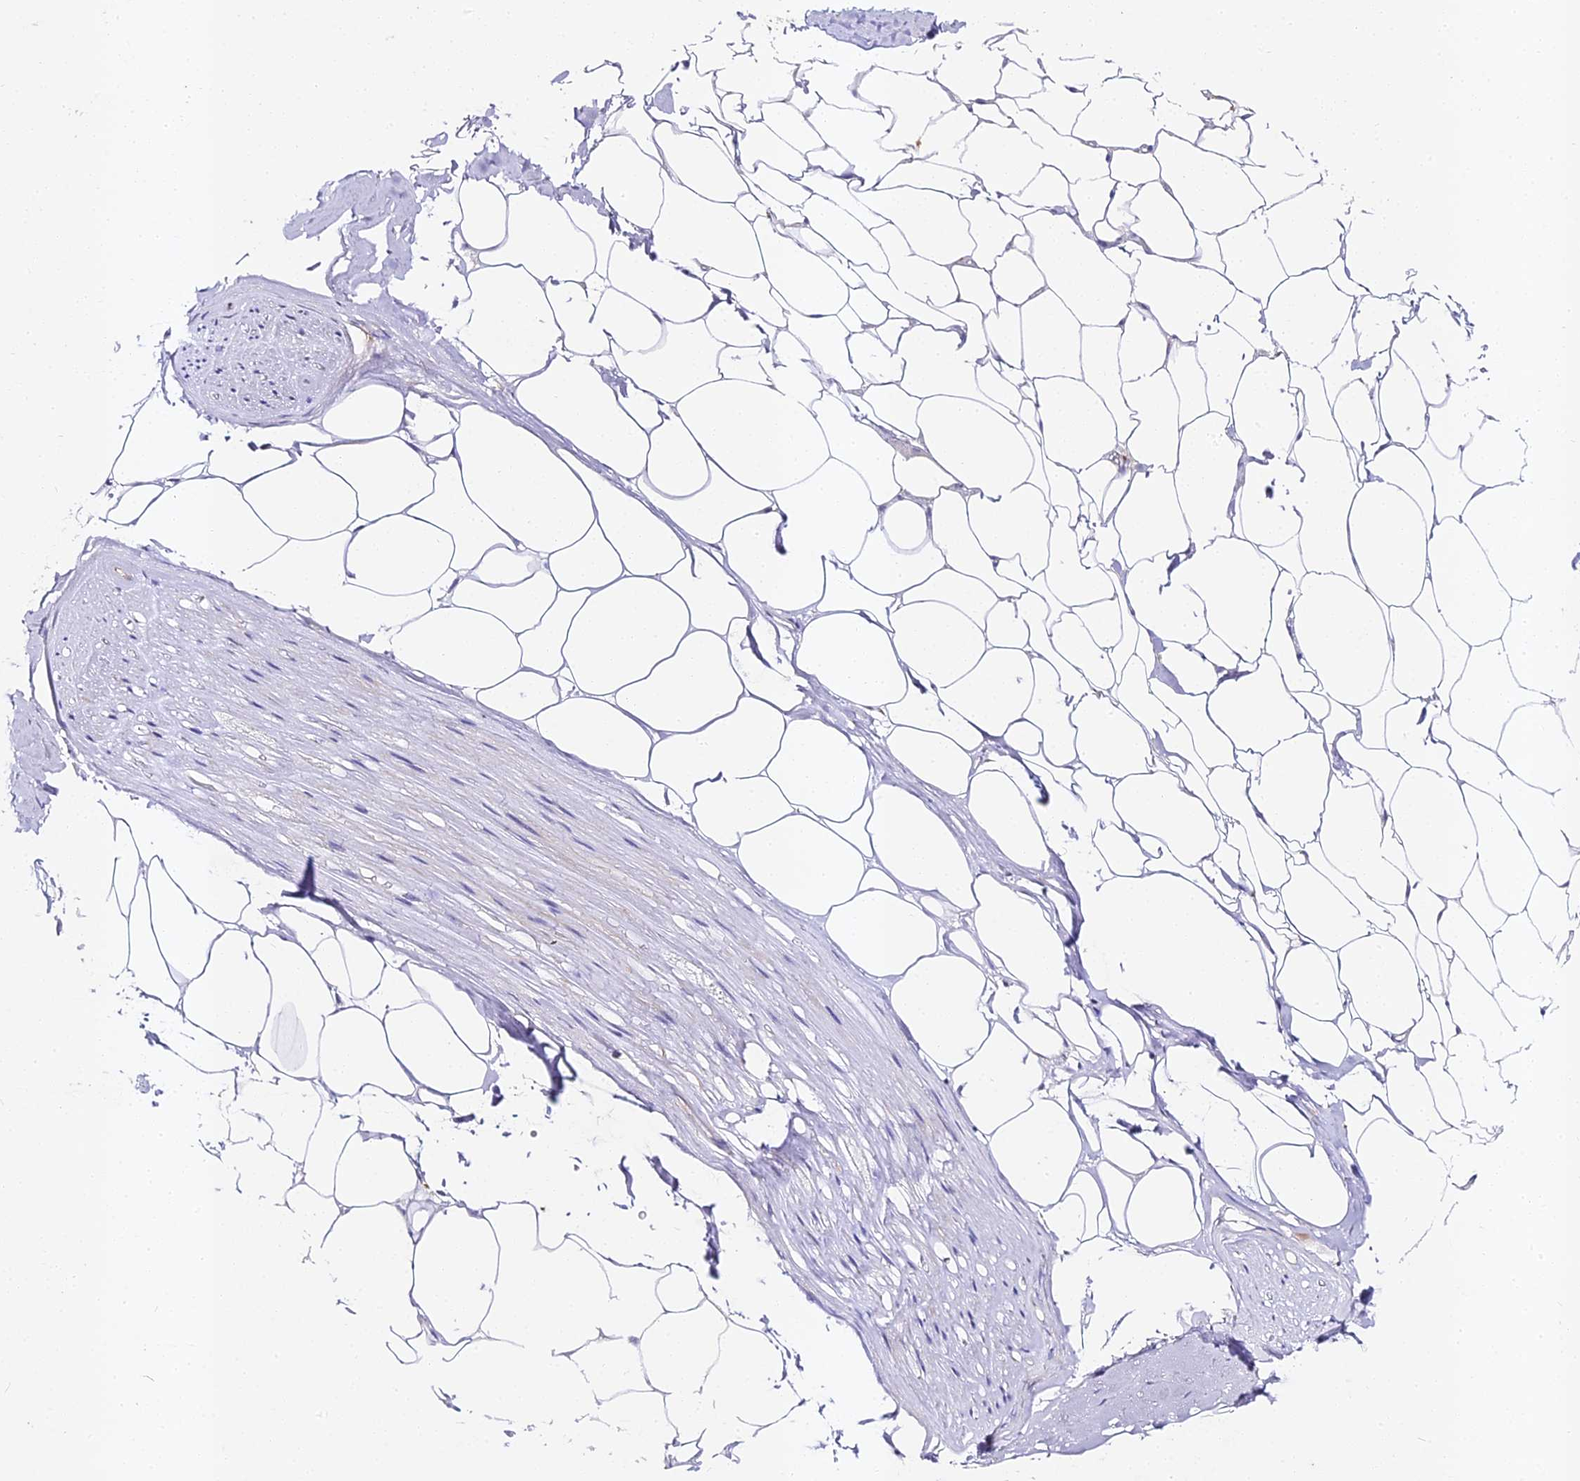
{"staining": {"intensity": "negative", "quantity": "none", "location": "none"}, "tissue": "adipose tissue", "cell_type": "Adipocytes", "image_type": "normal", "snomed": [{"axis": "morphology", "description": "Normal tissue, NOS"}, {"axis": "morphology", "description": "Adenocarcinoma, Low grade"}, {"axis": "topography", "description": "Prostate"}, {"axis": "topography", "description": "Peripheral nerve tissue"}], "caption": "Adipose tissue was stained to show a protein in brown. There is no significant staining in adipocytes. (DAB (3,3'-diaminobenzidine) immunohistochemistry with hematoxylin counter stain).", "gene": "ALPG", "patient": {"sex": "male", "age": 63}}